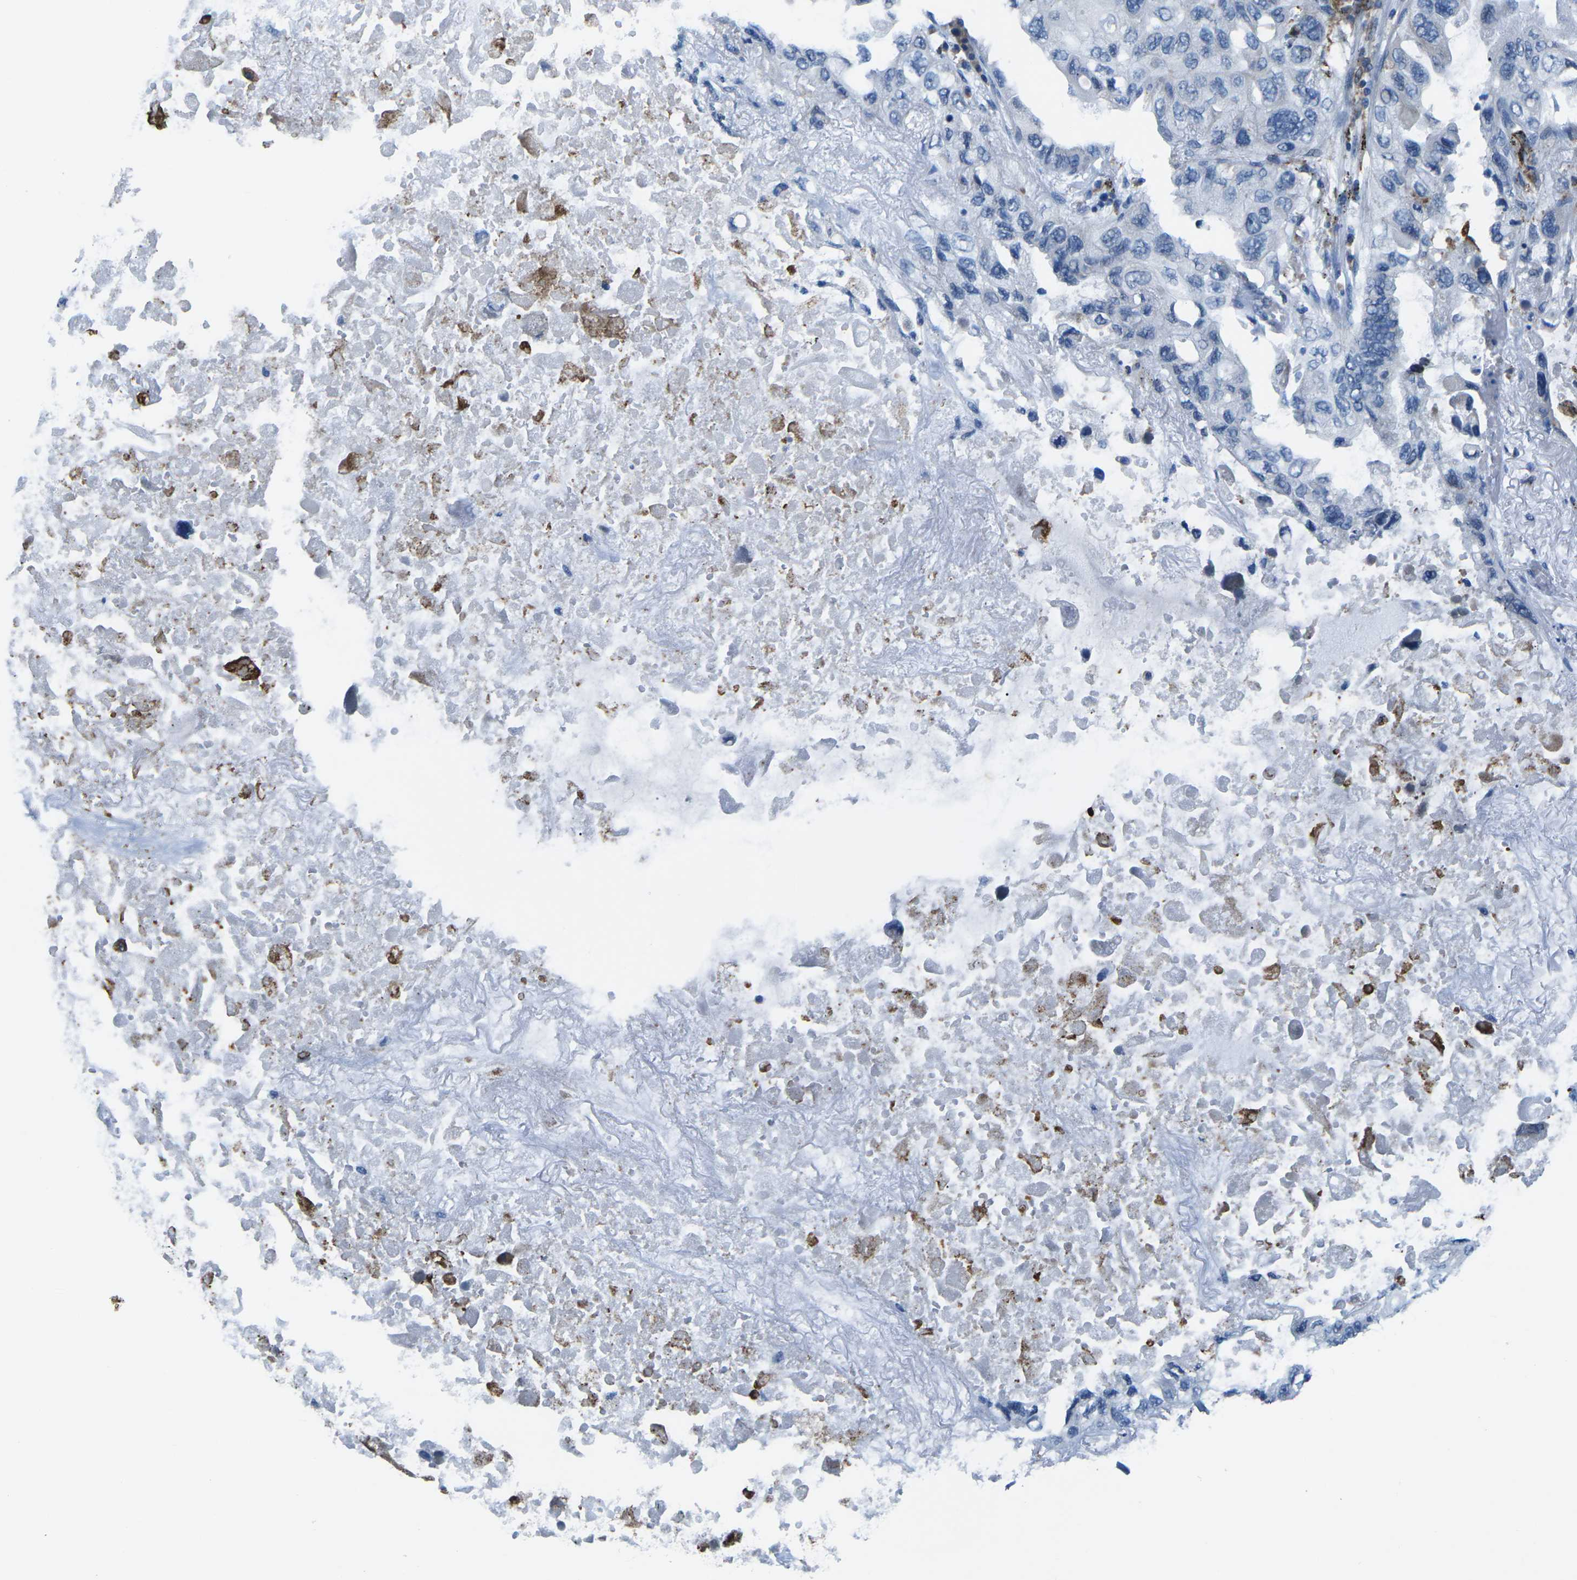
{"staining": {"intensity": "negative", "quantity": "none", "location": "none"}, "tissue": "lung cancer", "cell_type": "Tumor cells", "image_type": "cancer", "snomed": [{"axis": "morphology", "description": "Squamous cell carcinoma, NOS"}, {"axis": "topography", "description": "Lung"}], "caption": "DAB (3,3'-diaminobenzidine) immunohistochemical staining of lung cancer exhibits no significant expression in tumor cells.", "gene": "PTPN1", "patient": {"sex": "female", "age": 73}}